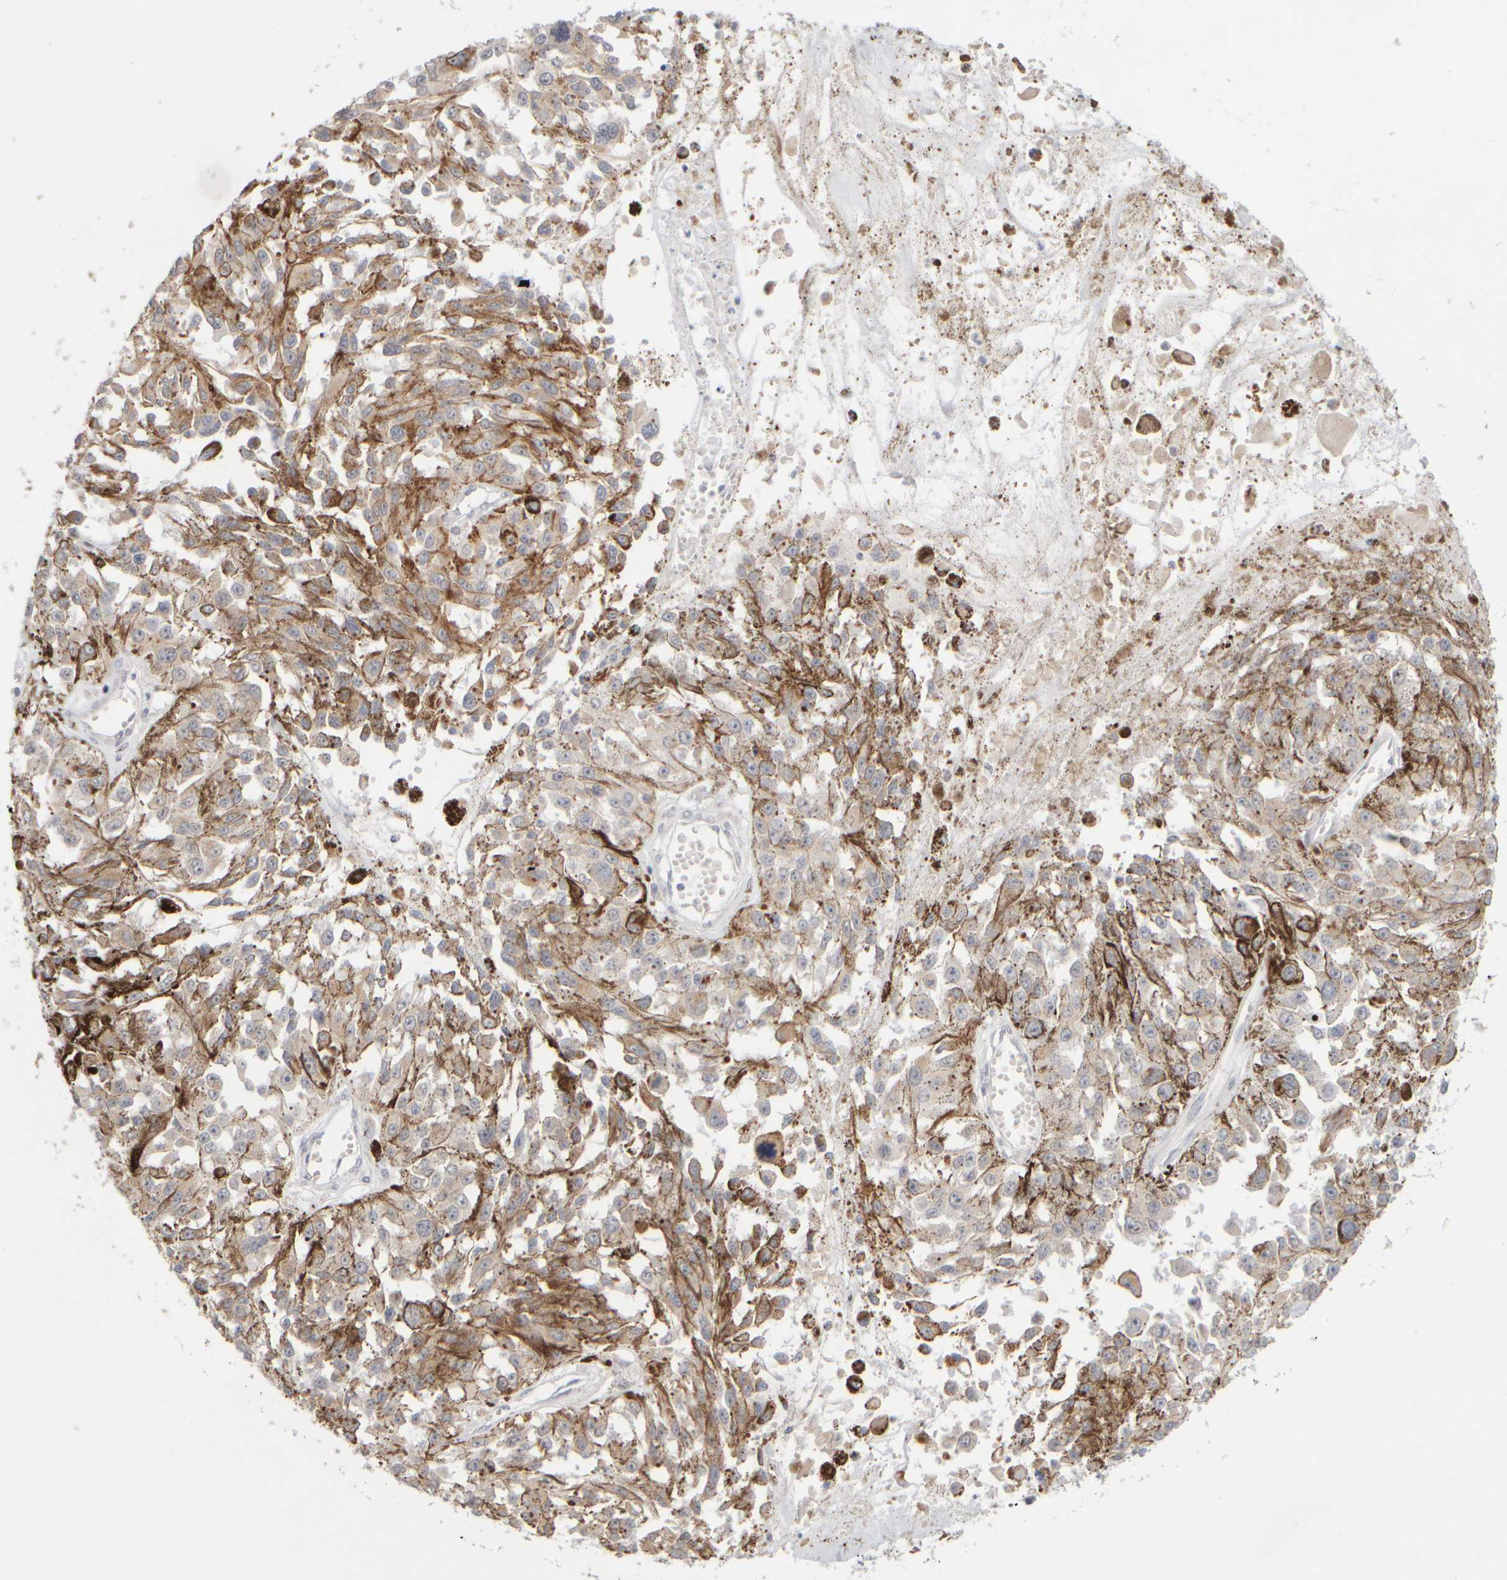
{"staining": {"intensity": "weak", "quantity": "25%-75%", "location": "cytoplasmic/membranous"}, "tissue": "melanoma", "cell_type": "Tumor cells", "image_type": "cancer", "snomed": [{"axis": "morphology", "description": "Malignant melanoma, Metastatic site"}, {"axis": "topography", "description": "Lymph node"}], "caption": "The photomicrograph displays immunohistochemical staining of melanoma. There is weak cytoplasmic/membranous expression is appreciated in approximately 25%-75% of tumor cells. (DAB (3,3'-diaminobenzidine) IHC, brown staining for protein, blue staining for nuclei).", "gene": "ZNF112", "patient": {"sex": "male", "age": 59}}